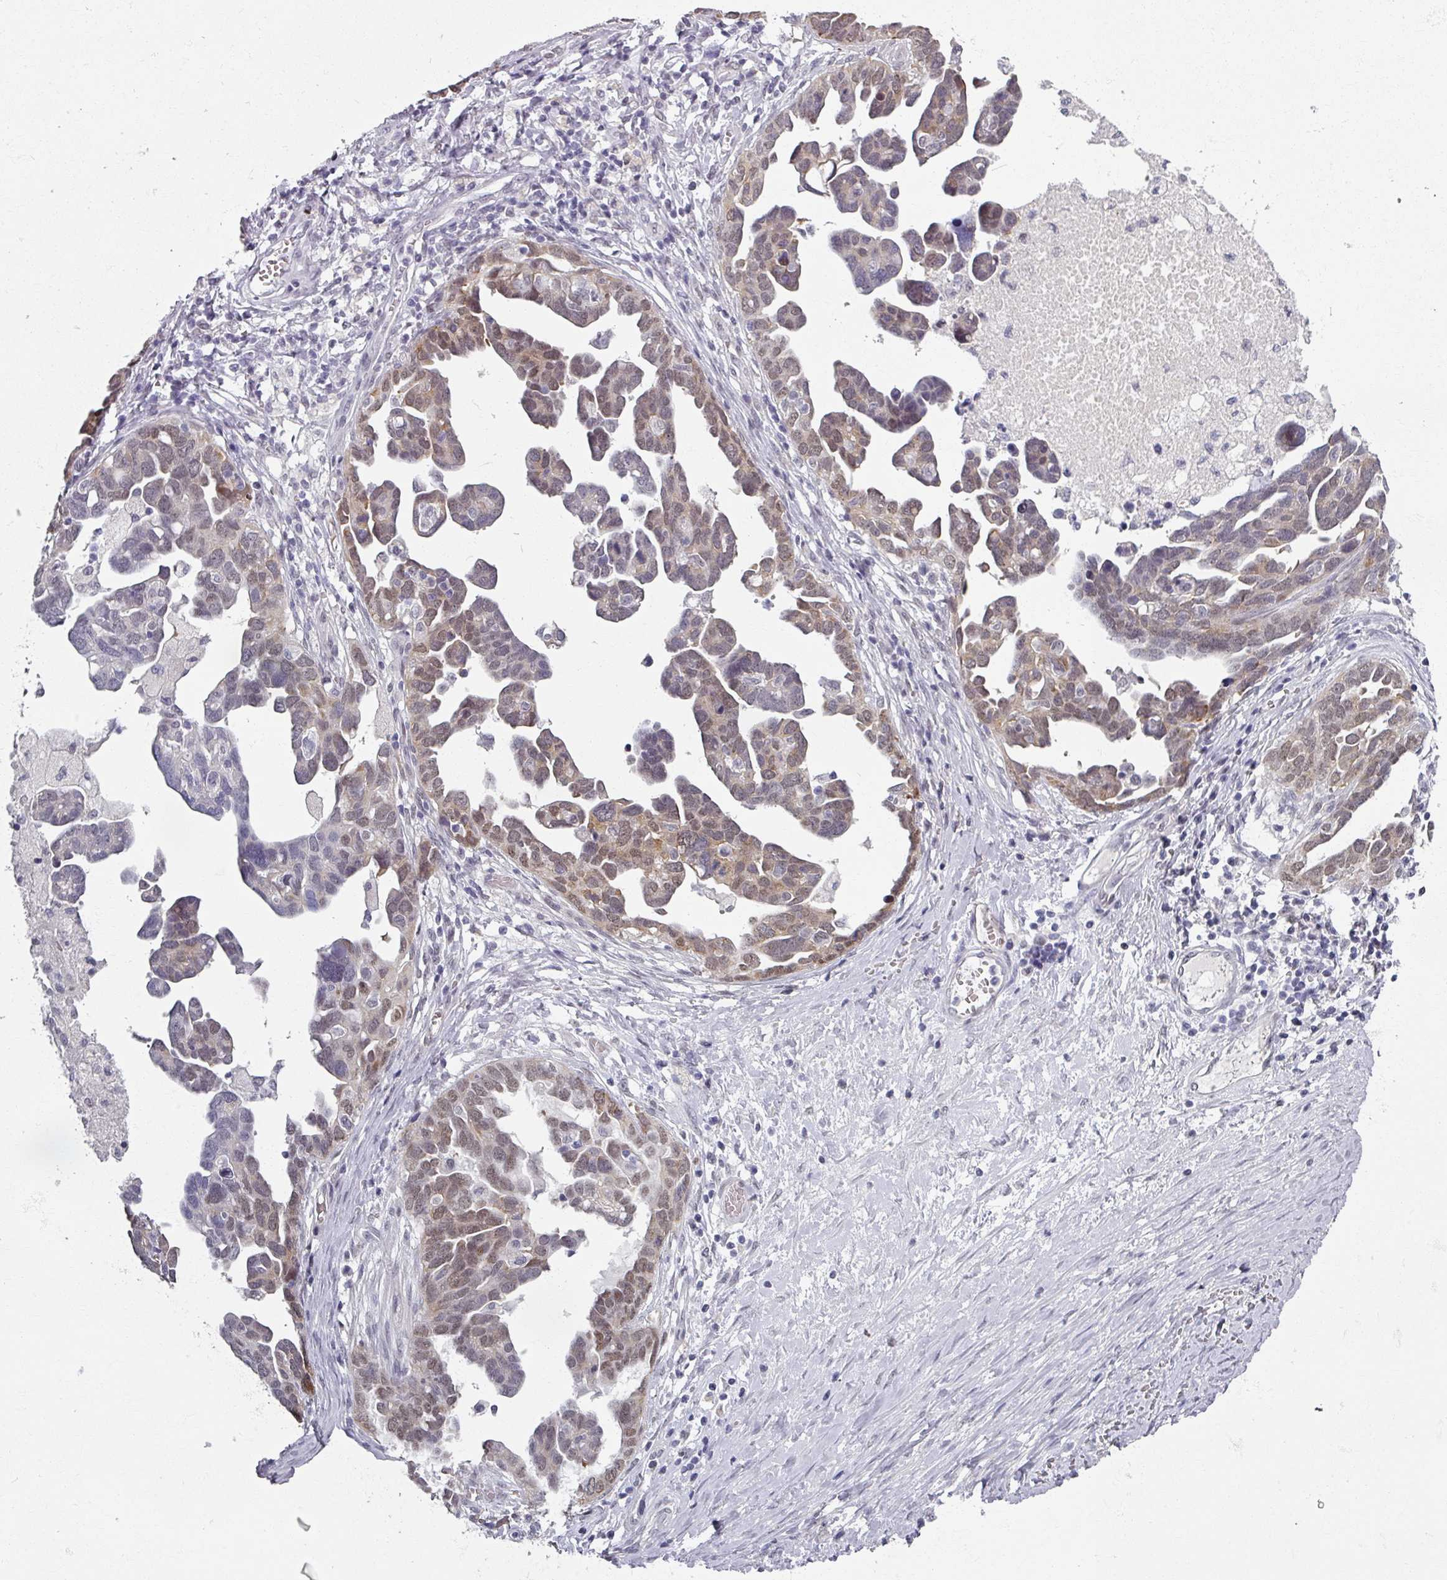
{"staining": {"intensity": "moderate", "quantity": "25%-75%", "location": "nuclear"}, "tissue": "ovarian cancer", "cell_type": "Tumor cells", "image_type": "cancer", "snomed": [{"axis": "morphology", "description": "Cystadenocarcinoma, serous, NOS"}, {"axis": "topography", "description": "Ovary"}], "caption": "Protein staining reveals moderate nuclear positivity in approximately 25%-75% of tumor cells in serous cystadenocarcinoma (ovarian). The protein is stained brown, and the nuclei are stained in blue (DAB IHC with brightfield microscopy, high magnification).", "gene": "RIPOR3", "patient": {"sex": "female", "age": 54}}